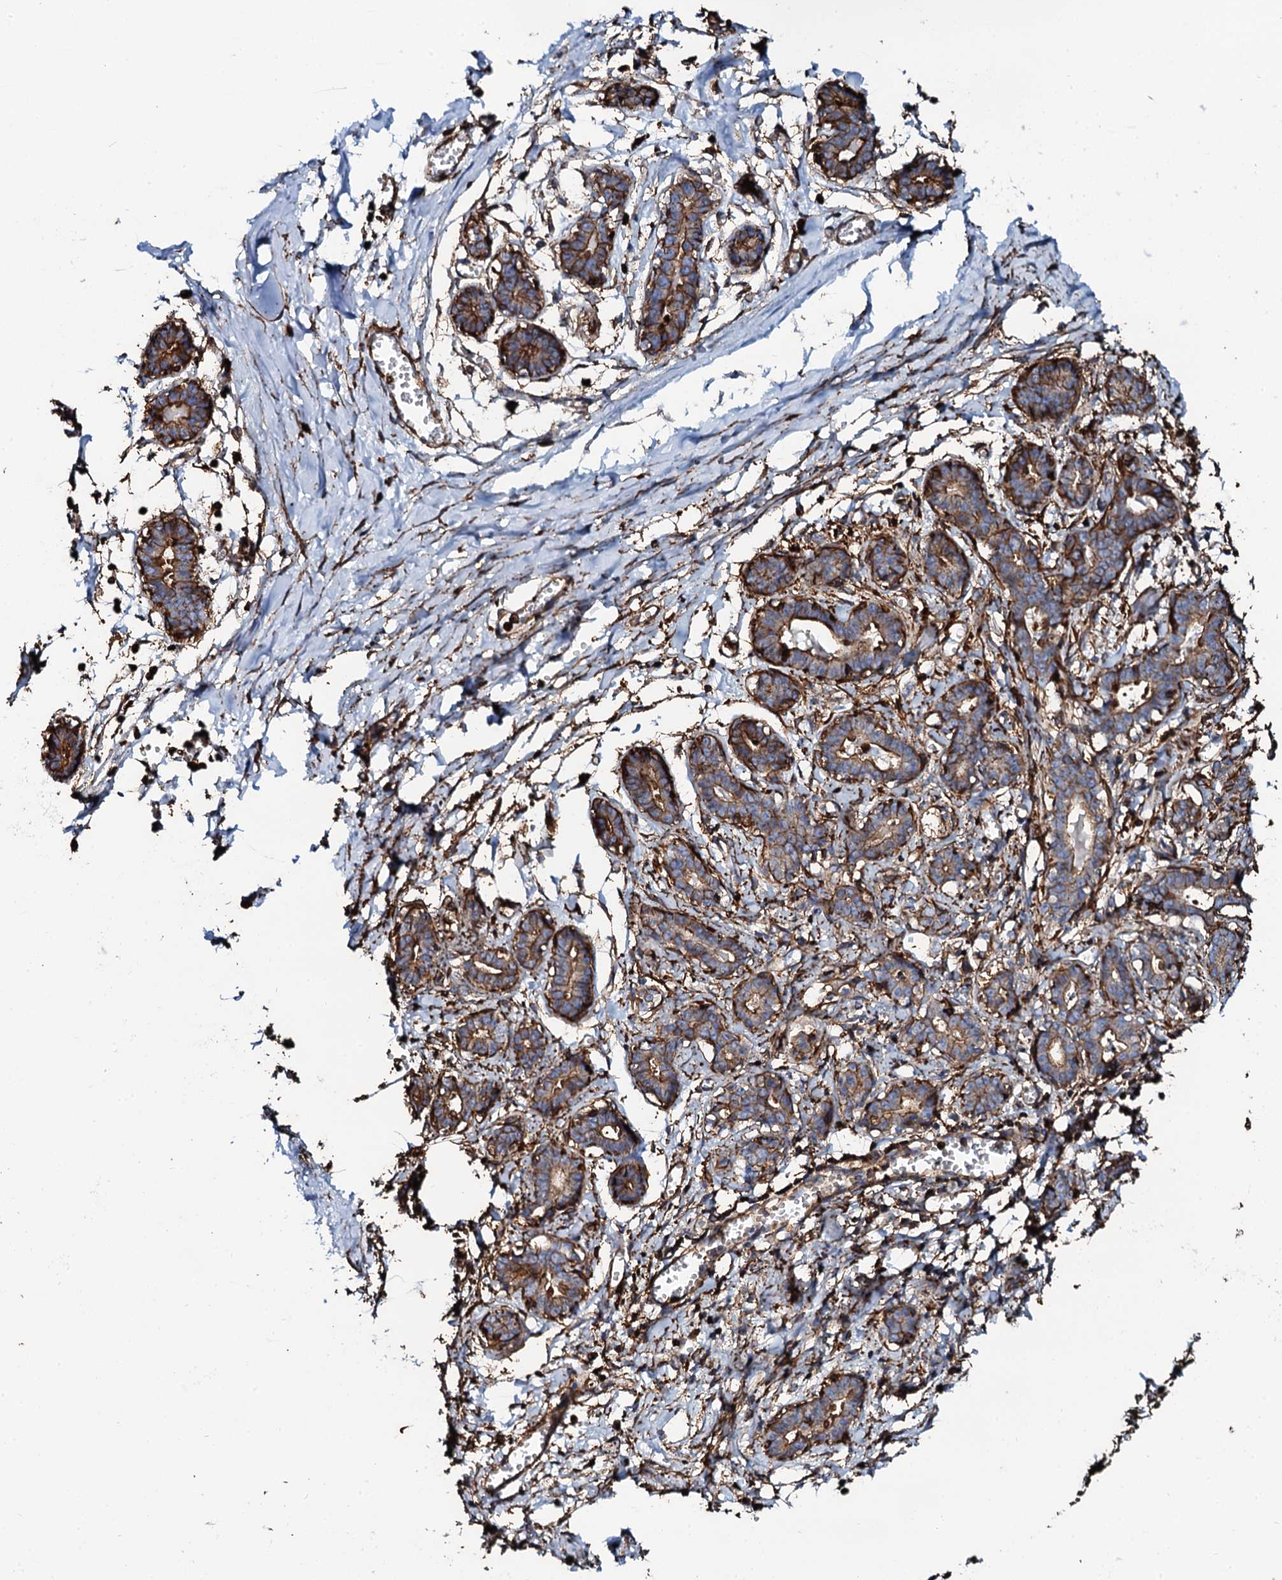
{"staining": {"intensity": "strong", "quantity": ">75%", "location": "cytoplasmic/membranous"}, "tissue": "breast", "cell_type": "Adipocytes", "image_type": "normal", "snomed": [{"axis": "morphology", "description": "Normal tissue, NOS"}, {"axis": "topography", "description": "Breast"}], "caption": "Adipocytes reveal high levels of strong cytoplasmic/membranous positivity in approximately >75% of cells in unremarkable human breast. The staining was performed using DAB, with brown indicating positive protein expression. Nuclei are stained blue with hematoxylin.", "gene": "INTS10", "patient": {"sex": "female", "age": 27}}